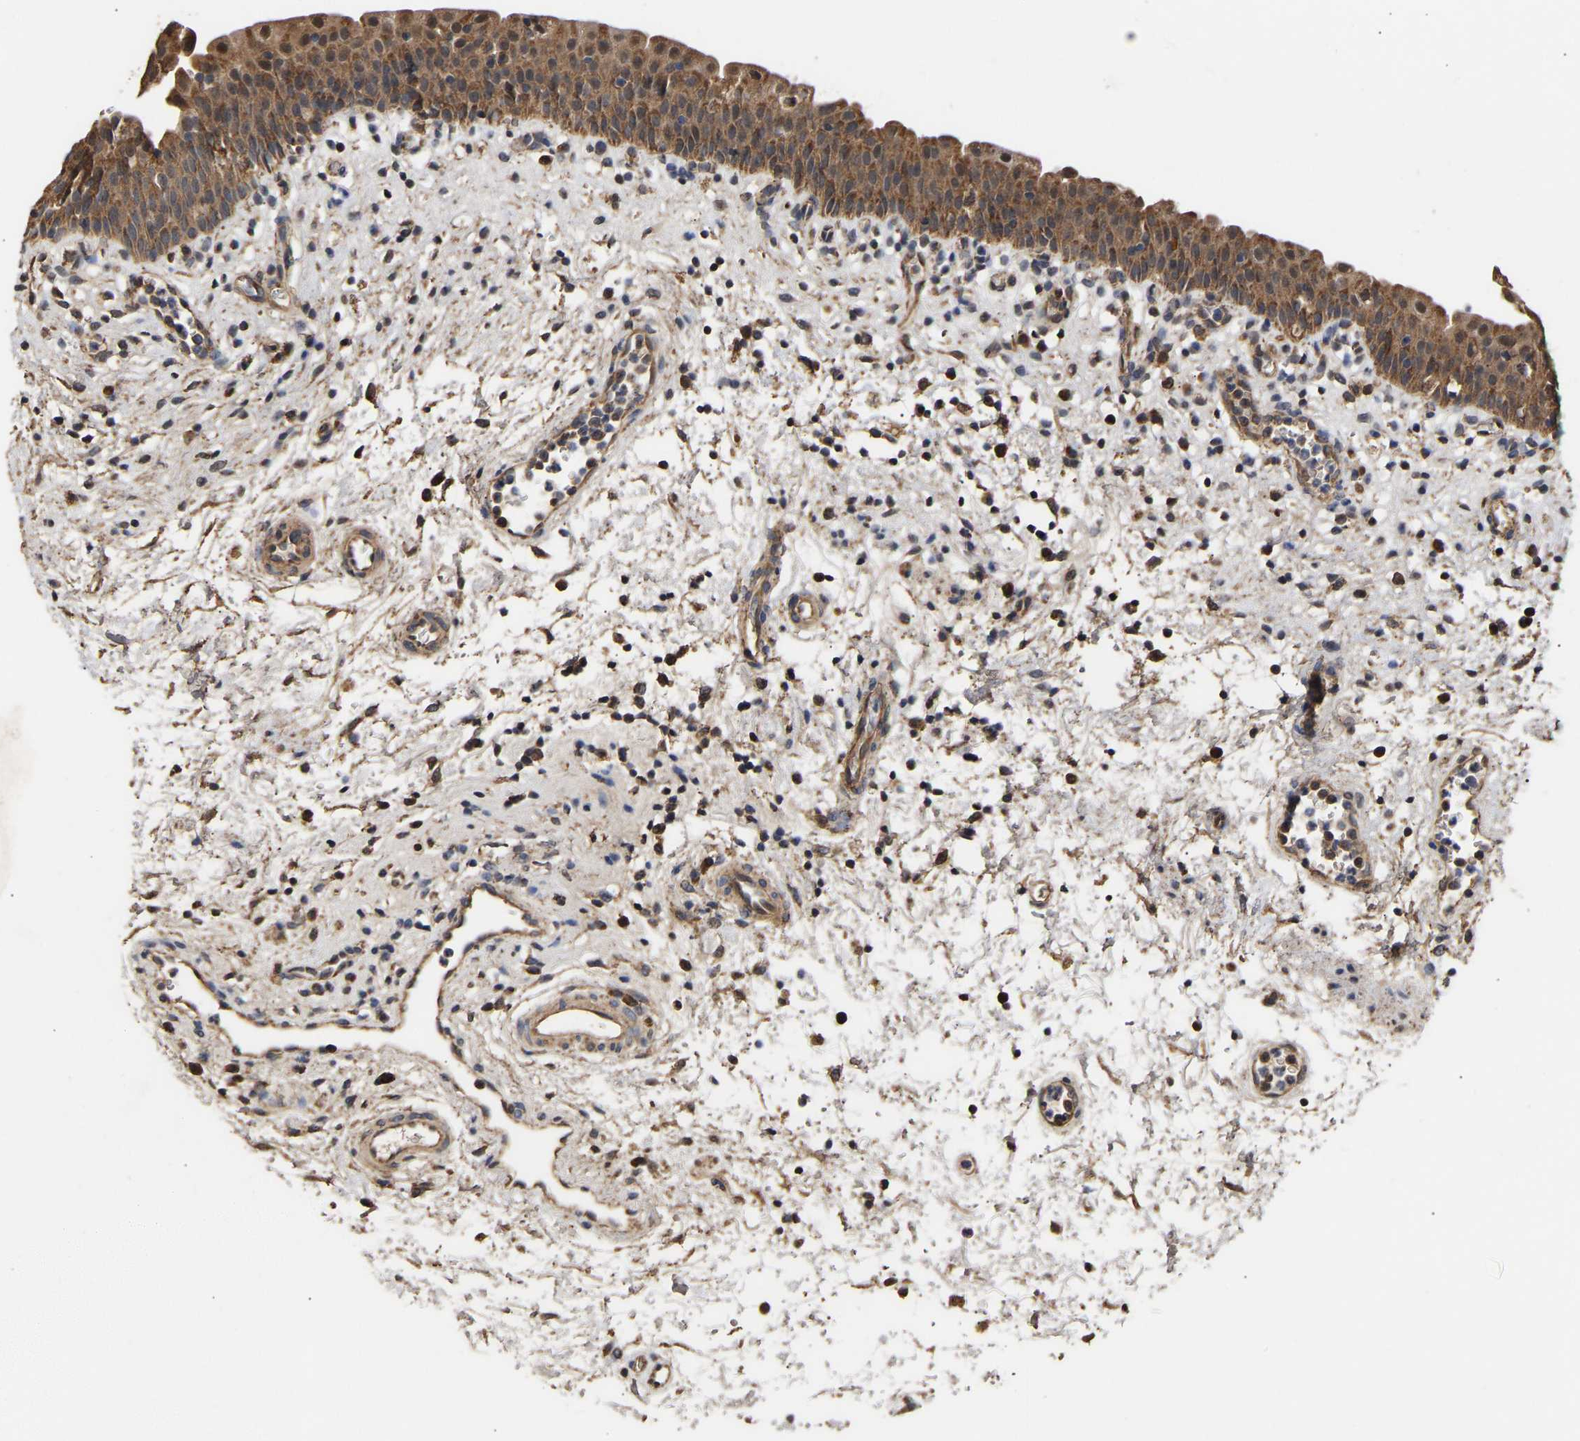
{"staining": {"intensity": "moderate", "quantity": ">75%", "location": "cytoplasmic/membranous"}, "tissue": "urinary bladder", "cell_type": "Urothelial cells", "image_type": "normal", "snomed": [{"axis": "morphology", "description": "Normal tissue, NOS"}, {"axis": "topography", "description": "Urinary bladder"}], "caption": "This micrograph shows IHC staining of unremarkable human urinary bladder, with medium moderate cytoplasmic/membranous positivity in approximately >75% of urothelial cells.", "gene": "ZNF26", "patient": {"sex": "male", "age": 37}}